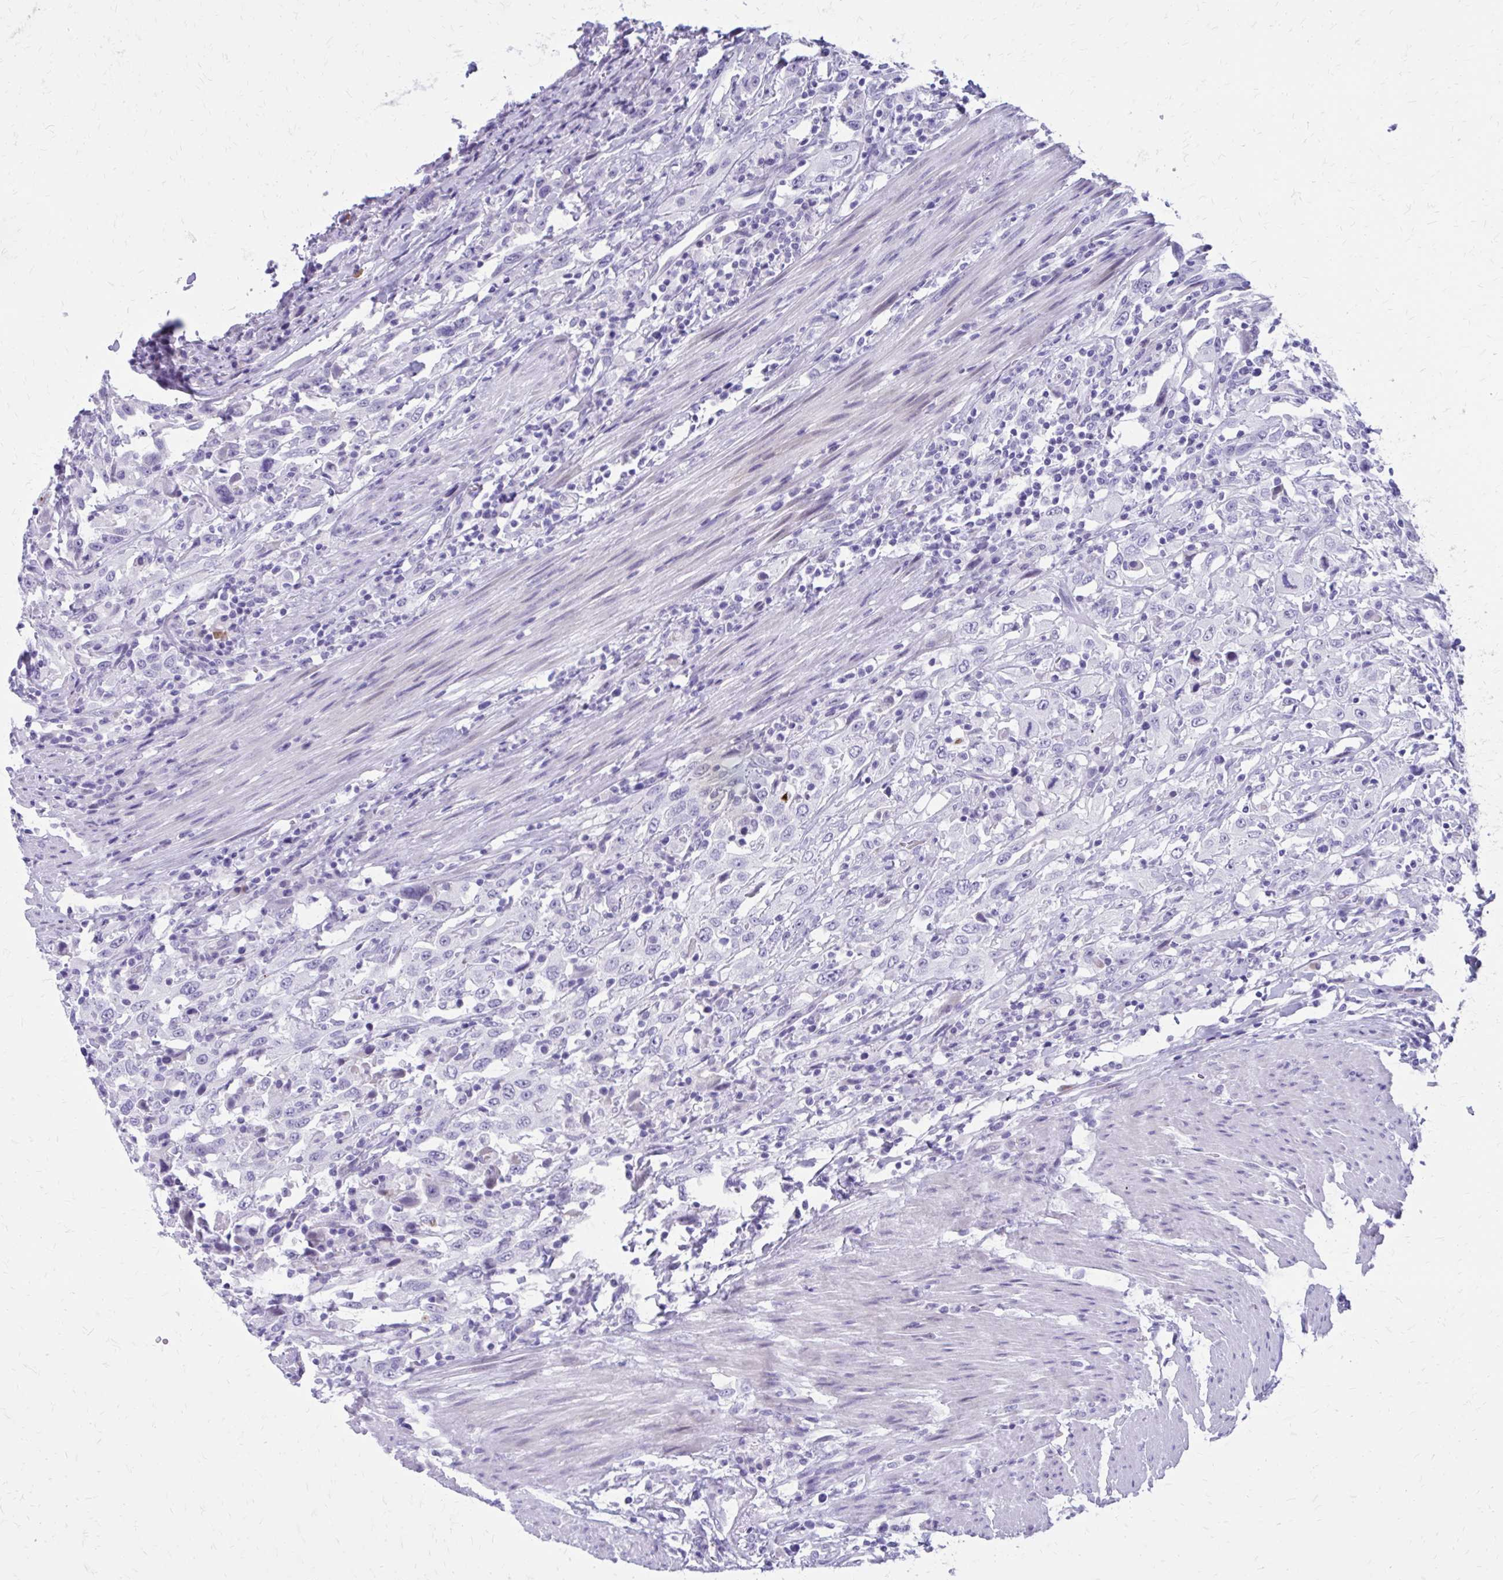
{"staining": {"intensity": "negative", "quantity": "none", "location": "none"}, "tissue": "urothelial cancer", "cell_type": "Tumor cells", "image_type": "cancer", "snomed": [{"axis": "morphology", "description": "Urothelial carcinoma, High grade"}, {"axis": "topography", "description": "Urinary bladder"}], "caption": "High power microscopy image of an immunohistochemistry (IHC) image of urothelial cancer, revealing no significant staining in tumor cells.", "gene": "LCN15", "patient": {"sex": "male", "age": 61}}